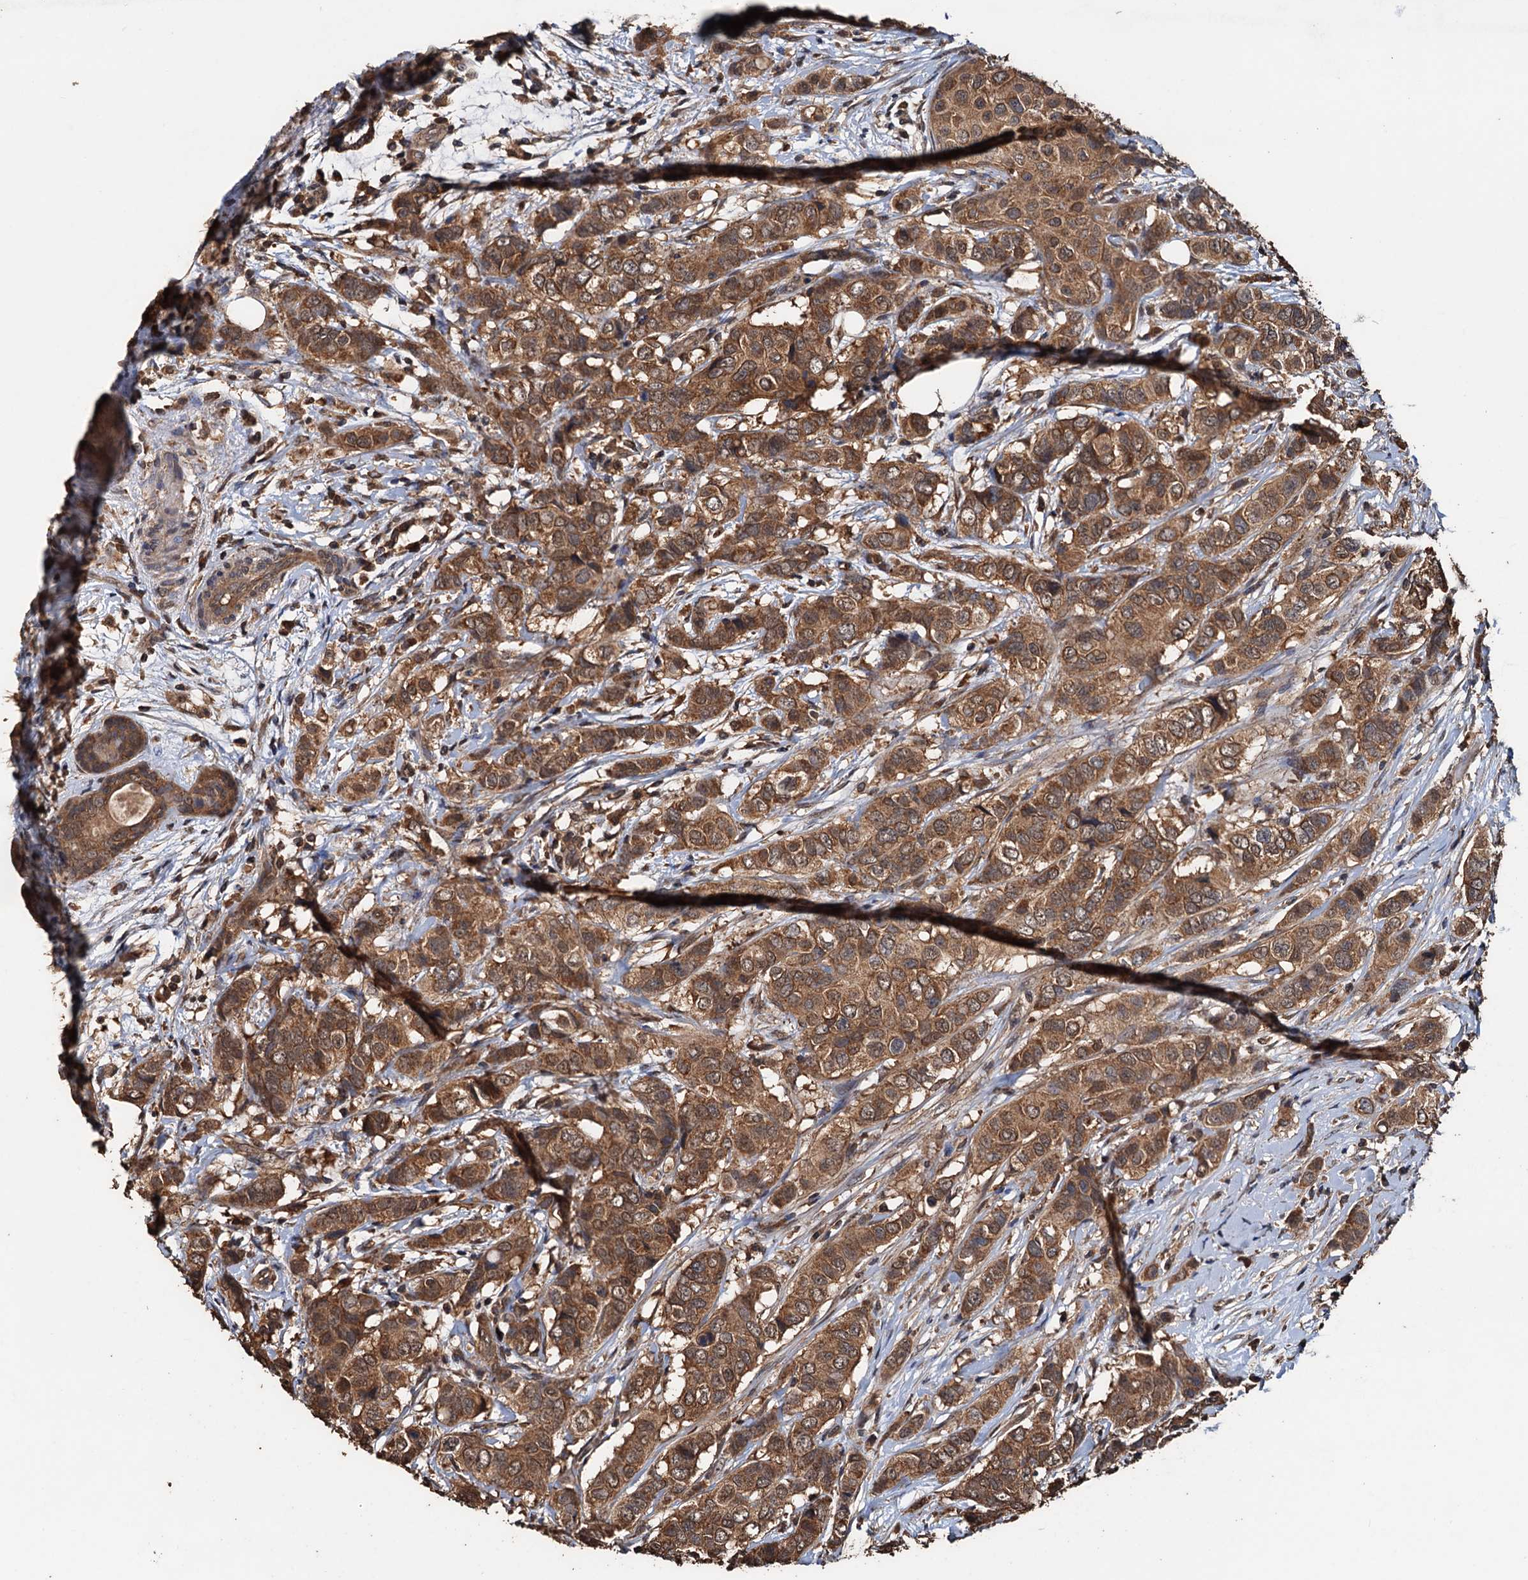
{"staining": {"intensity": "moderate", "quantity": ">75%", "location": "cytoplasmic/membranous,nuclear"}, "tissue": "breast cancer", "cell_type": "Tumor cells", "image_type": "cancer", "snomed": [{"axis": "morphology", "description": "Lobular carcinoma"}, {"axis": "topography", "description": "Breast"}], "caption": "Protein expression by IHC shows moderate cytoplasmic/membranous and nuclear expression in approximately >75% of tumor cells in breast lobular carcinoma.", "gene": "PSMD9", "patient": {"sex": "female", "age": 51}}